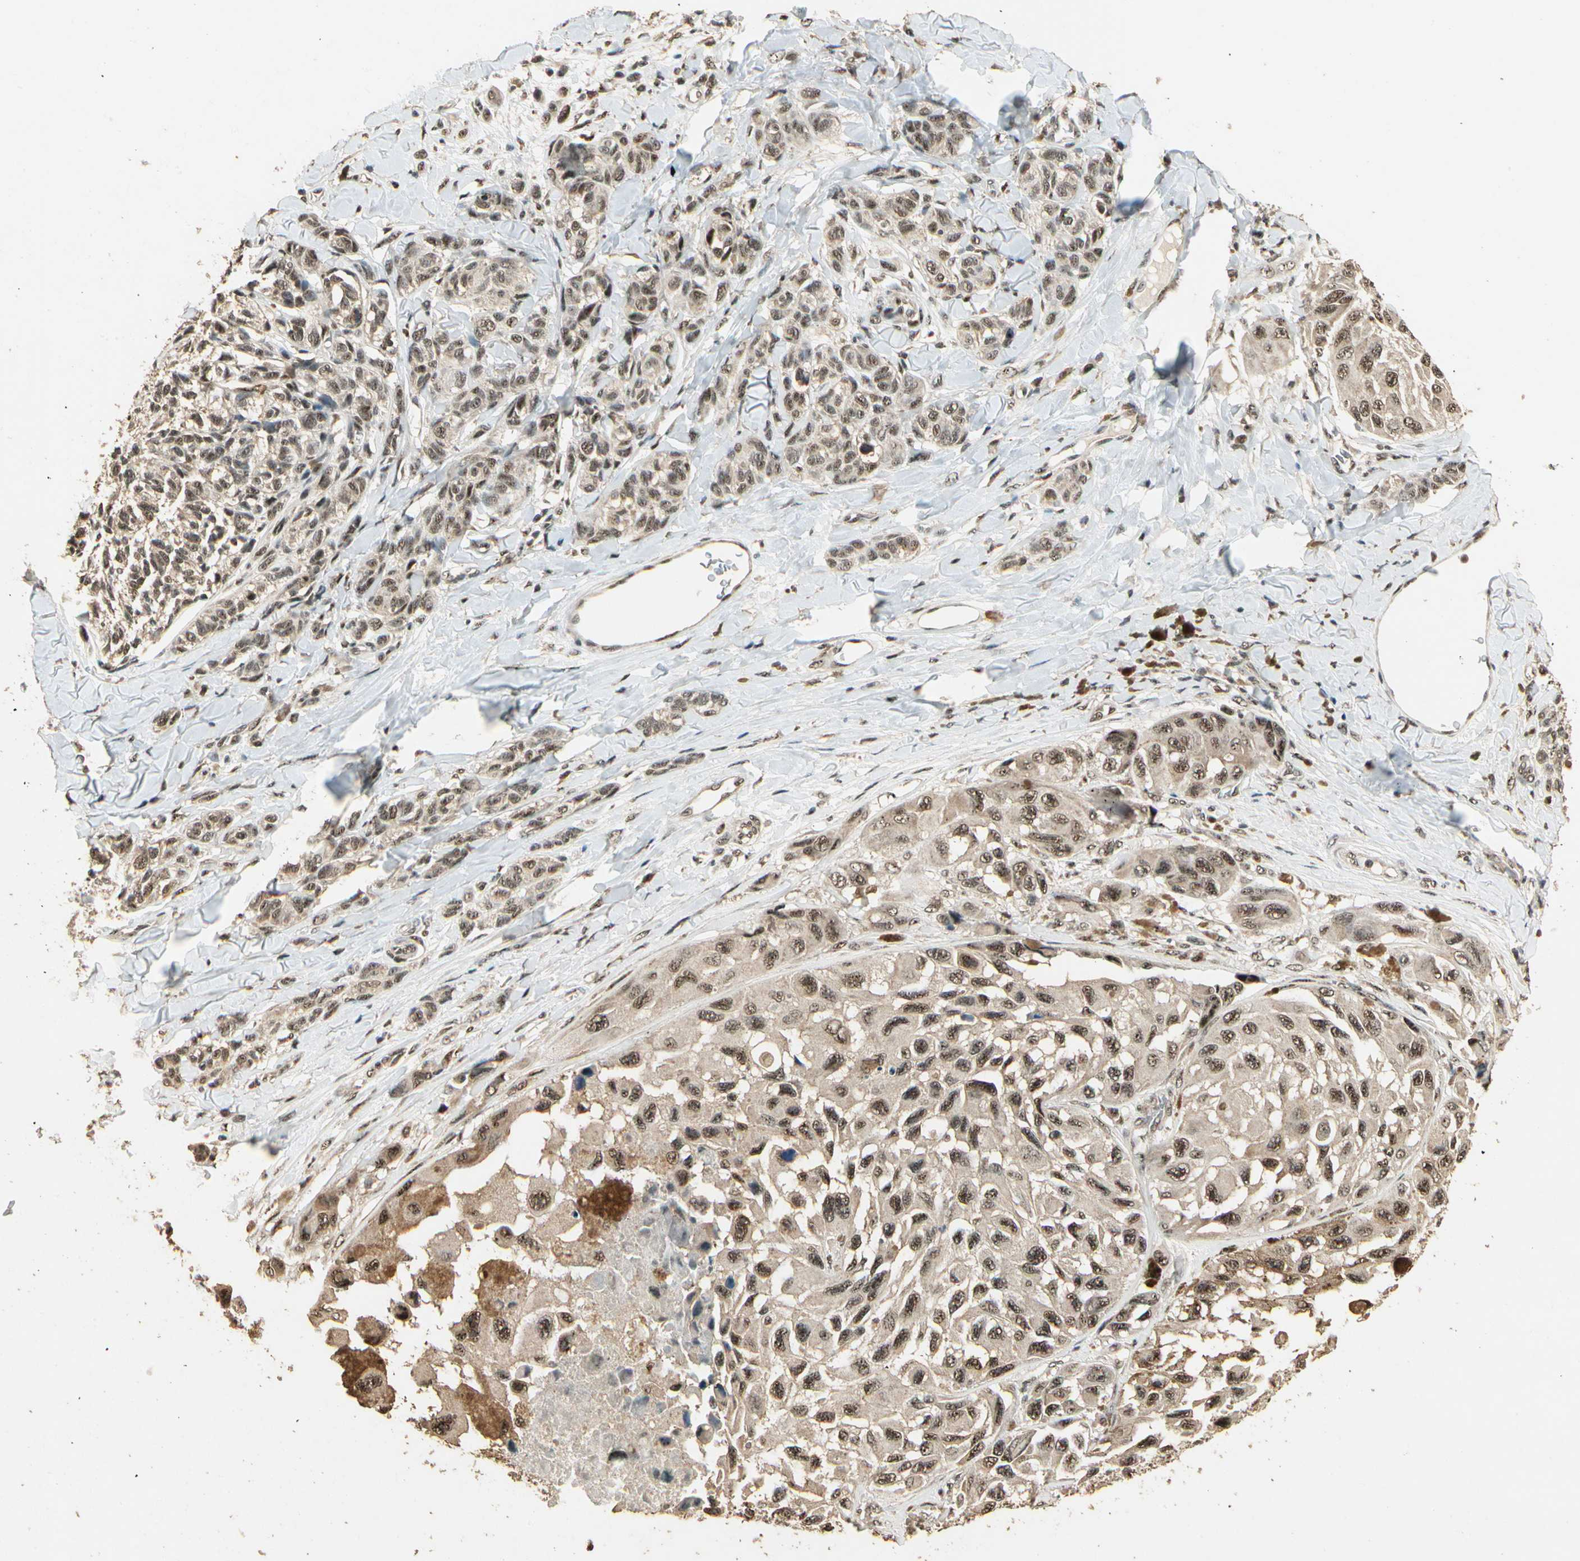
{"staining": {"intensity": "moderate", "quantity": ">75%", "location": "nuclear"}, "tissue": "melanoma", "cell_type": "Tumor cells", "image_type": "cancer", "snomed": [{"axis": "morphology", "description": "Malignant melanoma, NOS"}, {"axis": "topography", "description": "Skin"}], "caption": "Human malignant melanoma stained with a brown dye displays moderate nuclear positive expression in about >75% of tumor cells.", "gene": "RBM25", "patient": {"sex": "female", "age": 73}}